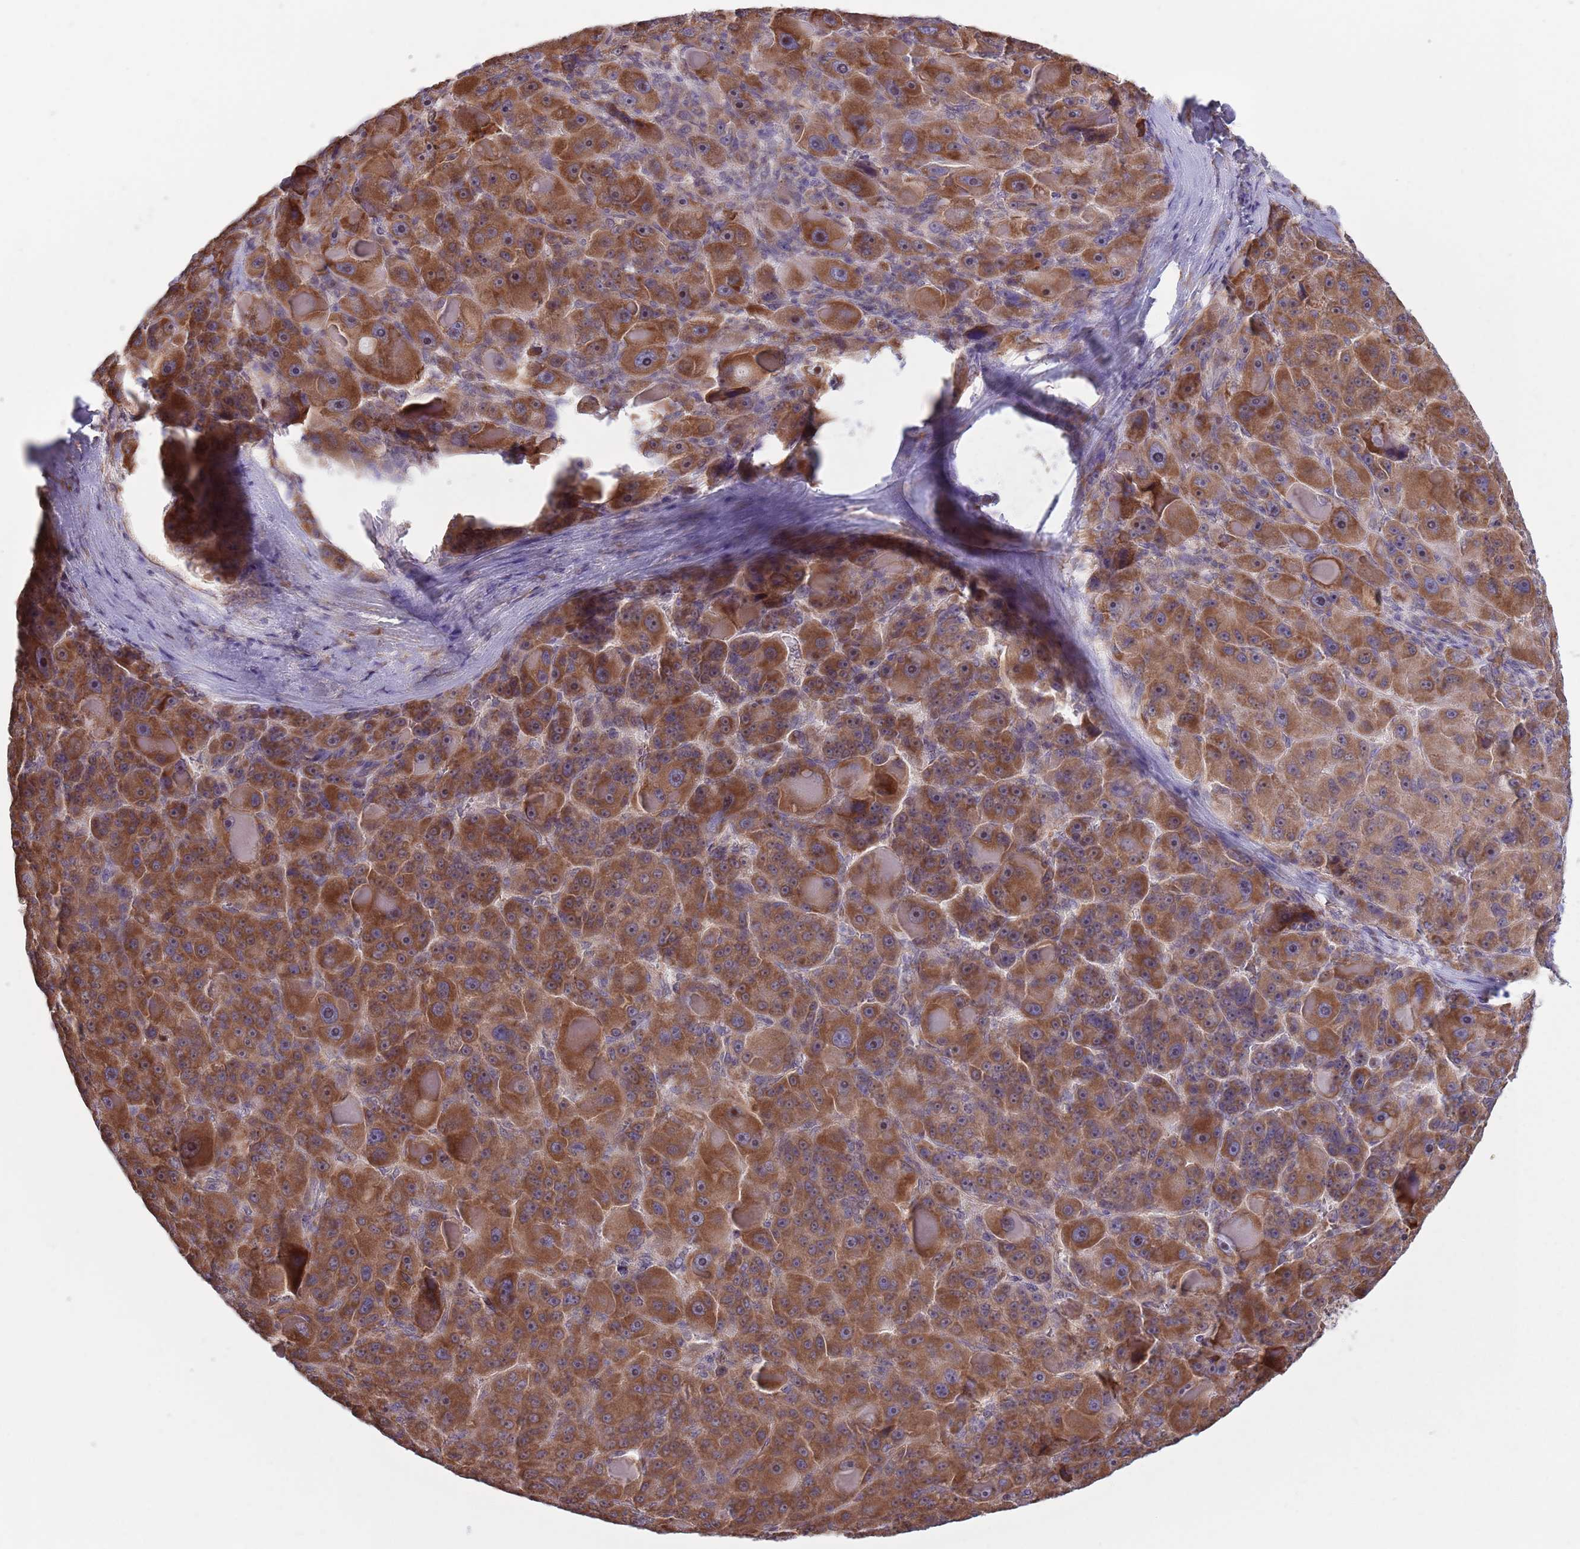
{"staining": {"intensity": "strong", "quantity": ">75%", "location": "cytoplasmic/membranous,nuclear"}, "tissue": "liver cancer", "cell_type": "Tumor cells", "image_type": "cancer", "snomed": [{"axis": "morphology", "description": "Carcinoma, Hepatocellular, NOS"}, {"axis": "topography", "description": "Liver"}], "caption": "Immunohistochemical staining of liver cancer demonstrates high levels of strong cytoplasmic/membranous and nuclear protein expression in about >75% of tumor cells.", "gene": "RPL17-C18orf32", "patient": {"sex": "male", "age": 76}}